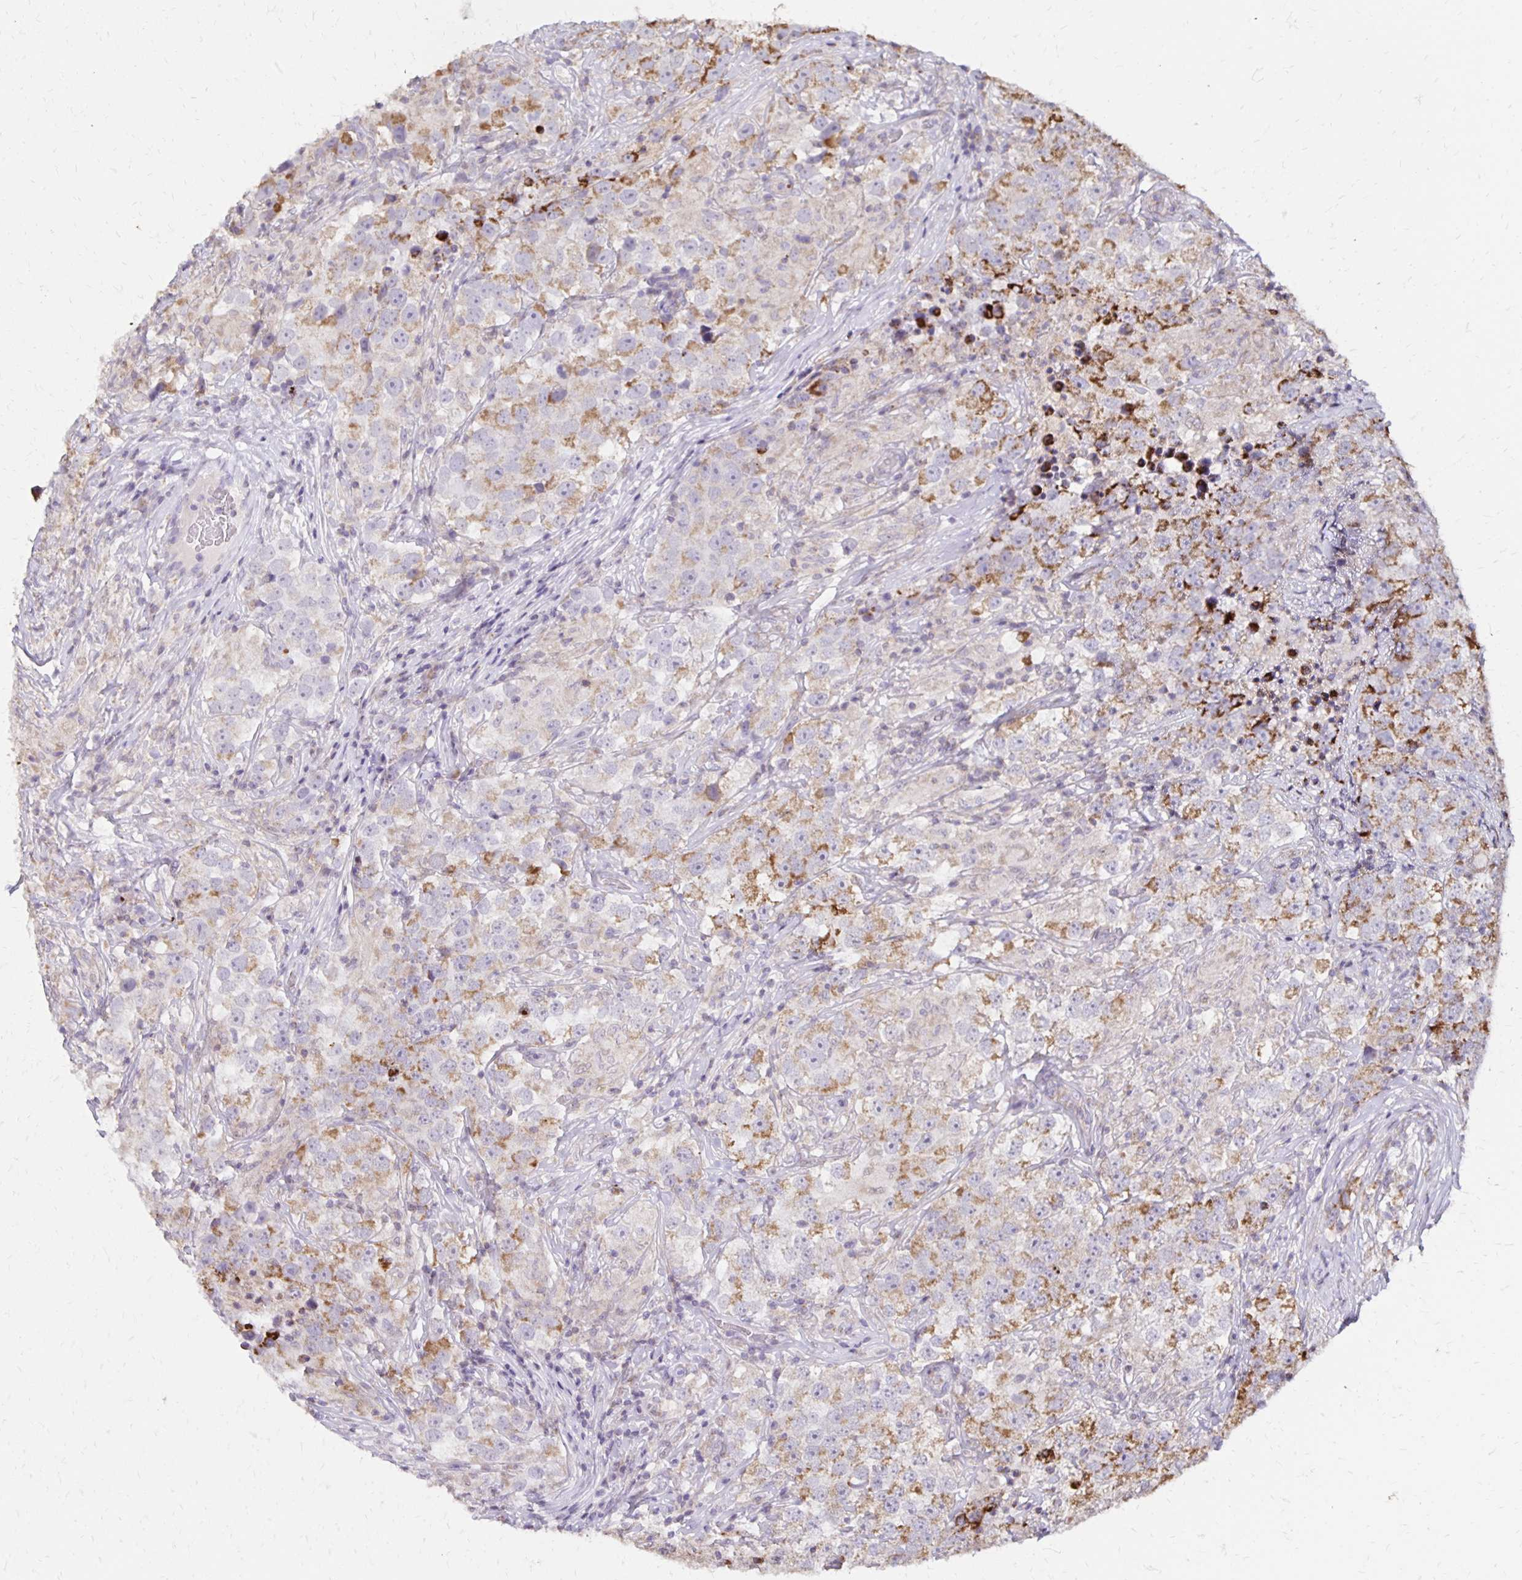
{"staining": {"intensity": "moderate", "quantity": "25%-75%", "location": "cytoplasmic/membranous"}, "tissue": "testis cancer", "cell_type": "Tumor cells", "image_type": "cancer", "snomed": [{"axis": "morphology", "description": "Seminoma, NOS"}, {"axis": "topography", "description": "Testis"}], "caption": "This micrograph shows testis seminoma stained with immunohistochemistry to label a protein in brown. The cytoplasmic/membranous of tumor cells show moderate positivity for the protein. Nuclei are counter-stained blue.", "gene": "IER3", "patient": {"sex": "male", "age": 46}}